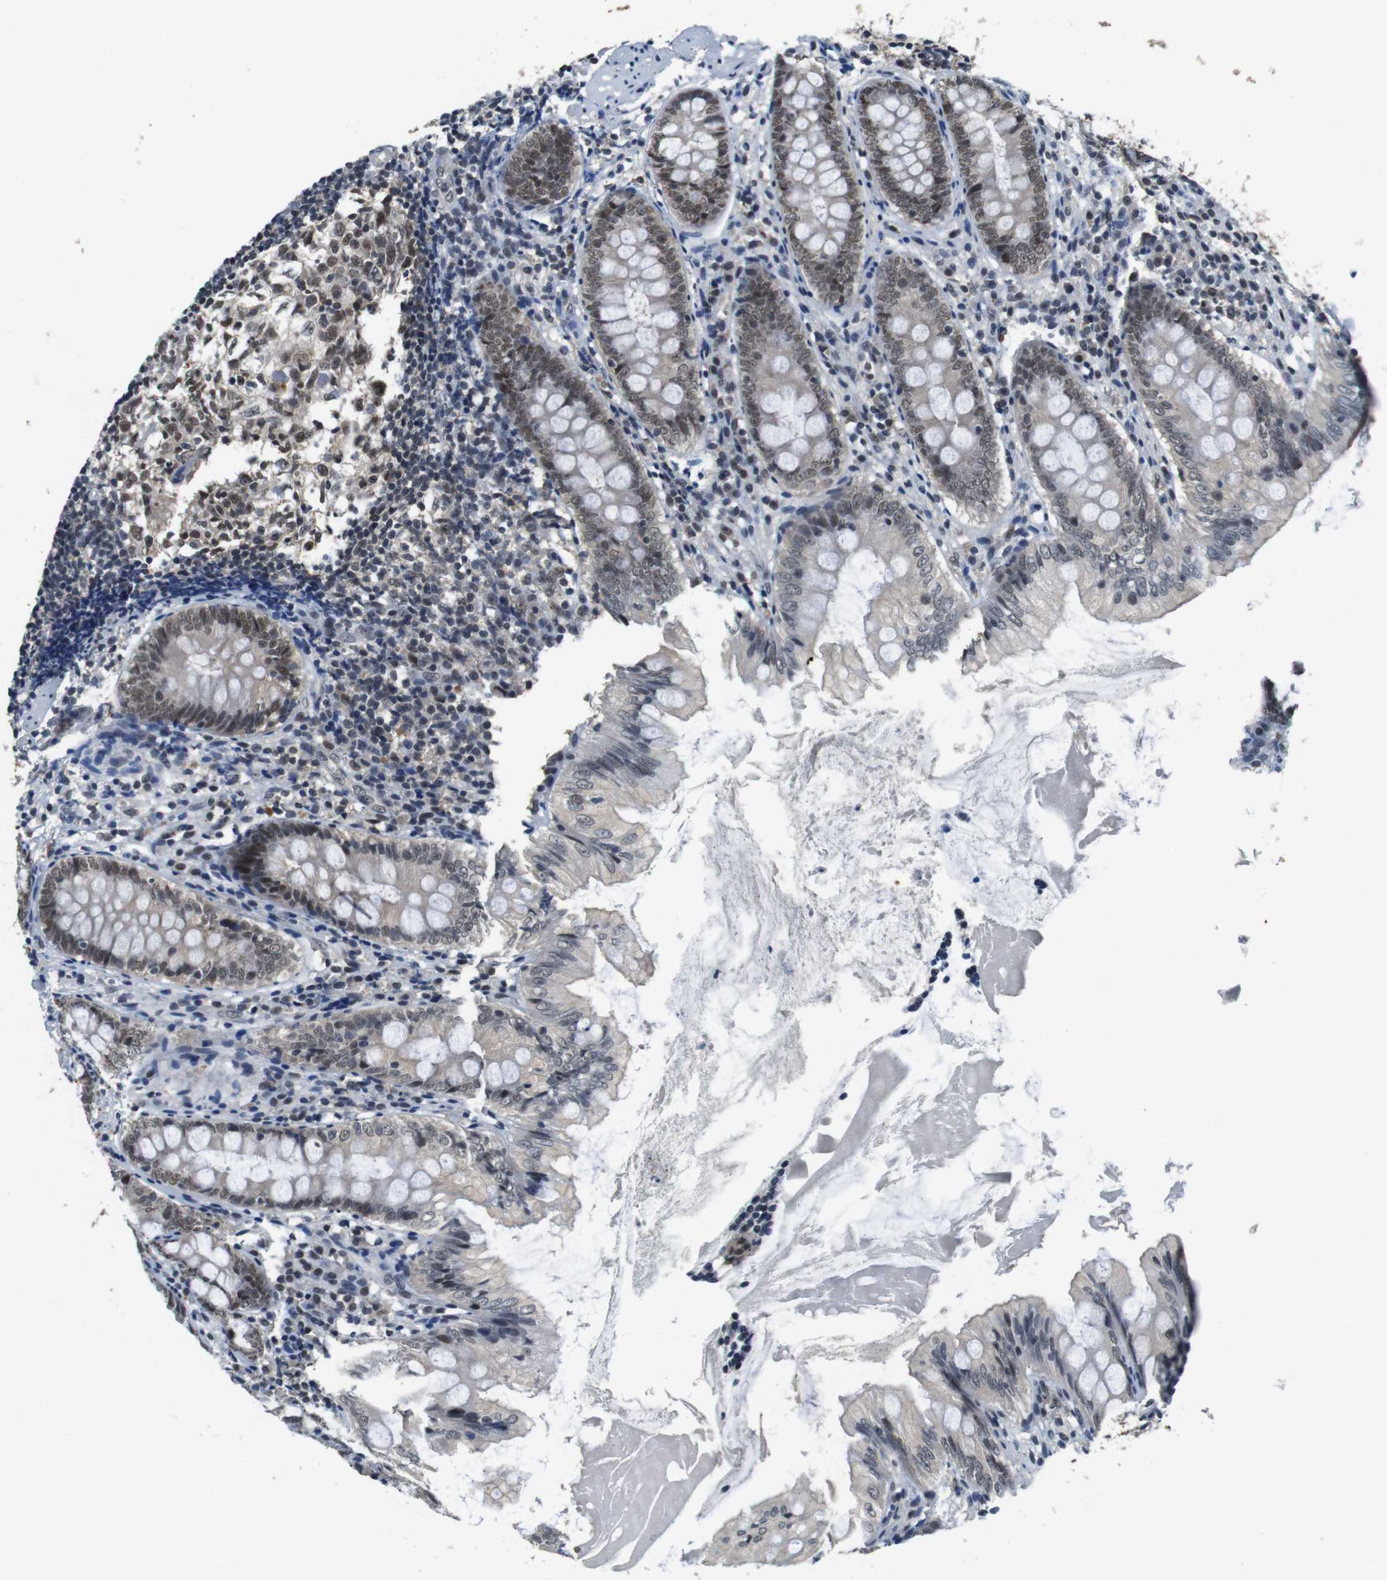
{"staining": {"intensity": "moderate", "quantity": "25%-75%", "location": "nuclear"}, "tissue": "appendix", "cell_type": "Glandular cells", "image_type": "normal", "snomed": [{"axis": "morphology", "description": "Normal tissue, NOS"}, {"axis": "topography", "description": "Appendix"}], "caption": "Appendix stained with a brown dye demonstrates moderate nuclear positive staining in approximately 25%-75% of glandular cells.", "gene": "USP7", "patient": {"sex": "female", "age": 77}}